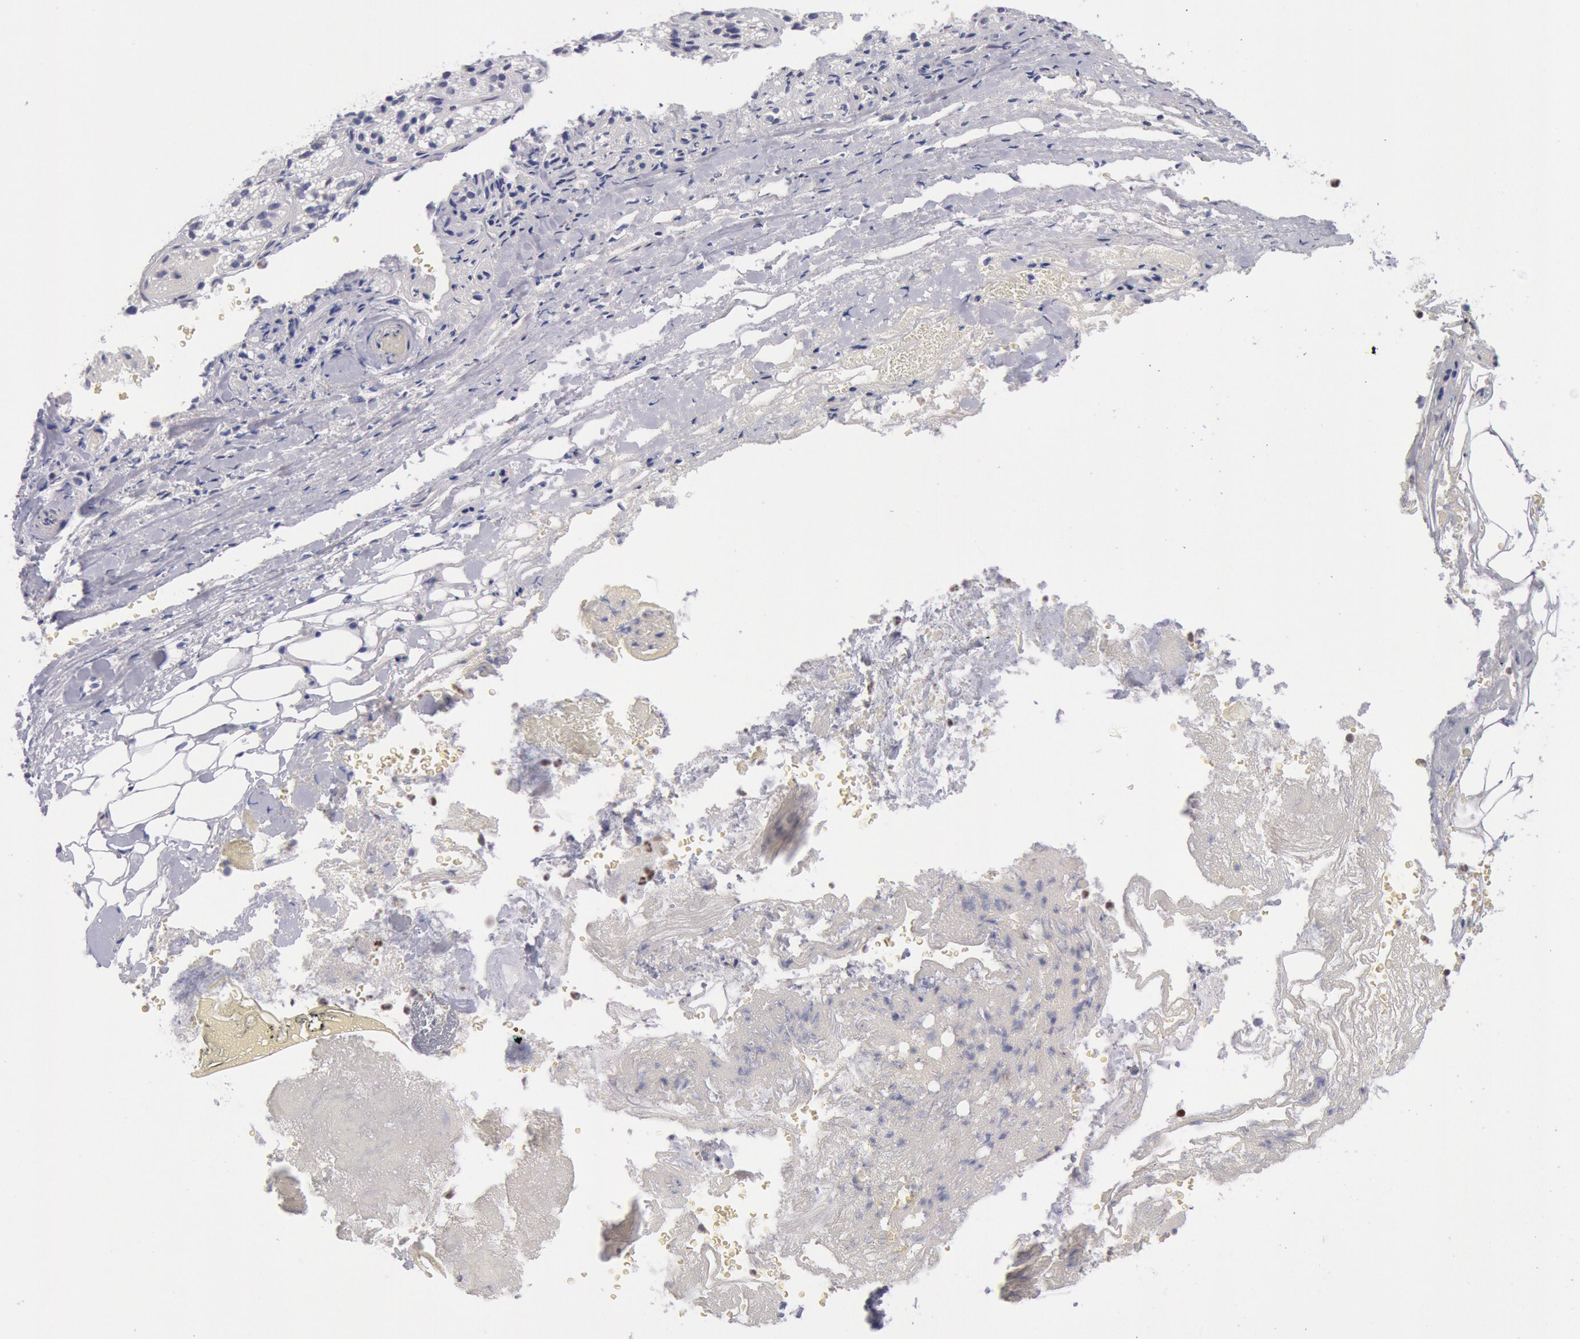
{"staining": {"intensity": "moderate", "quantity": "<25%", "location": "nuclear"}, "tissue": "adrenal gland", "cell_type": "Glandular cells", "image_type": "normal", "snomed": [{"axis": "morphology", "description": "Normal tissue, NOS"}, {"axis": "topography", "description": "Adrenal gland"}], "caption": "The micrograph demonstrates staining of benign adrenal gland, revealing moderate nuclear protein expression (brown color) within glandular cells. (Brightfield microscopy of DAB IHC at high magnification).", "gene": "RPS6KA5", "patient": {"sex": "female", "age": 71}}